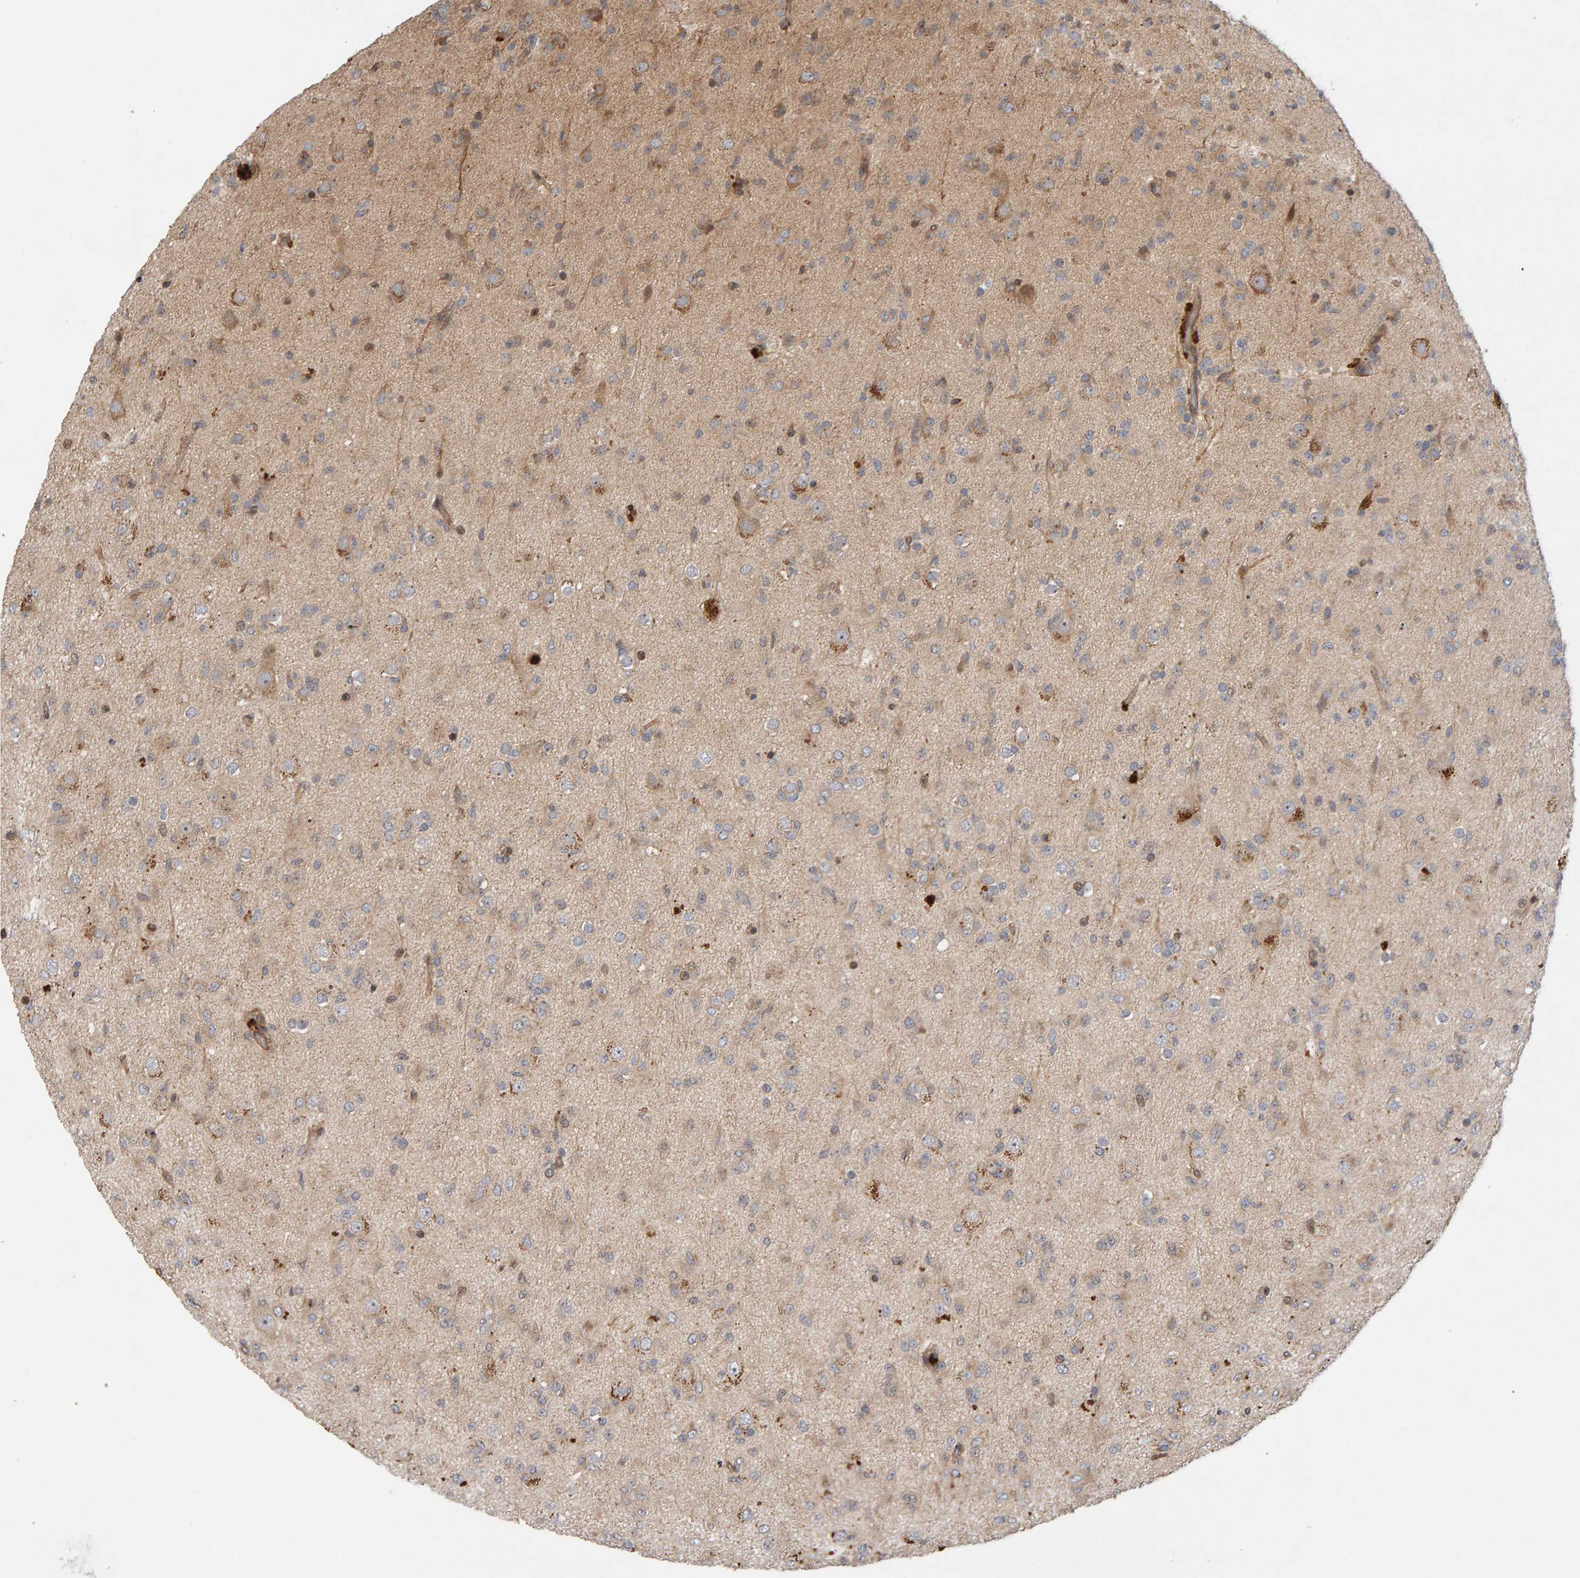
{"staining": {"intensity": "moderate", "quantity": "<25%", "location": "cytoplasmic/membranous"}, "tissue": "glioma", "cell_type": "Tumor cells", "image_type": "cancer", "snomed": [{"axis": "morphology", "description": "Glioma, malignant, Low grade"}, {"axis": "topography", "description": "Brain"}], "caption": "IHC photomicrograph of neoplastic tissue: glioma stained using immunohistochemistry (IHC) shows low levels of moderate protein expression localized specifically in the cytoplasmic/membranous of tumor cells, appearing as a cytoplasmic/membranous brown color.", "gene": "LZTS1", "patient": {"sex": "male", "age": 65}}